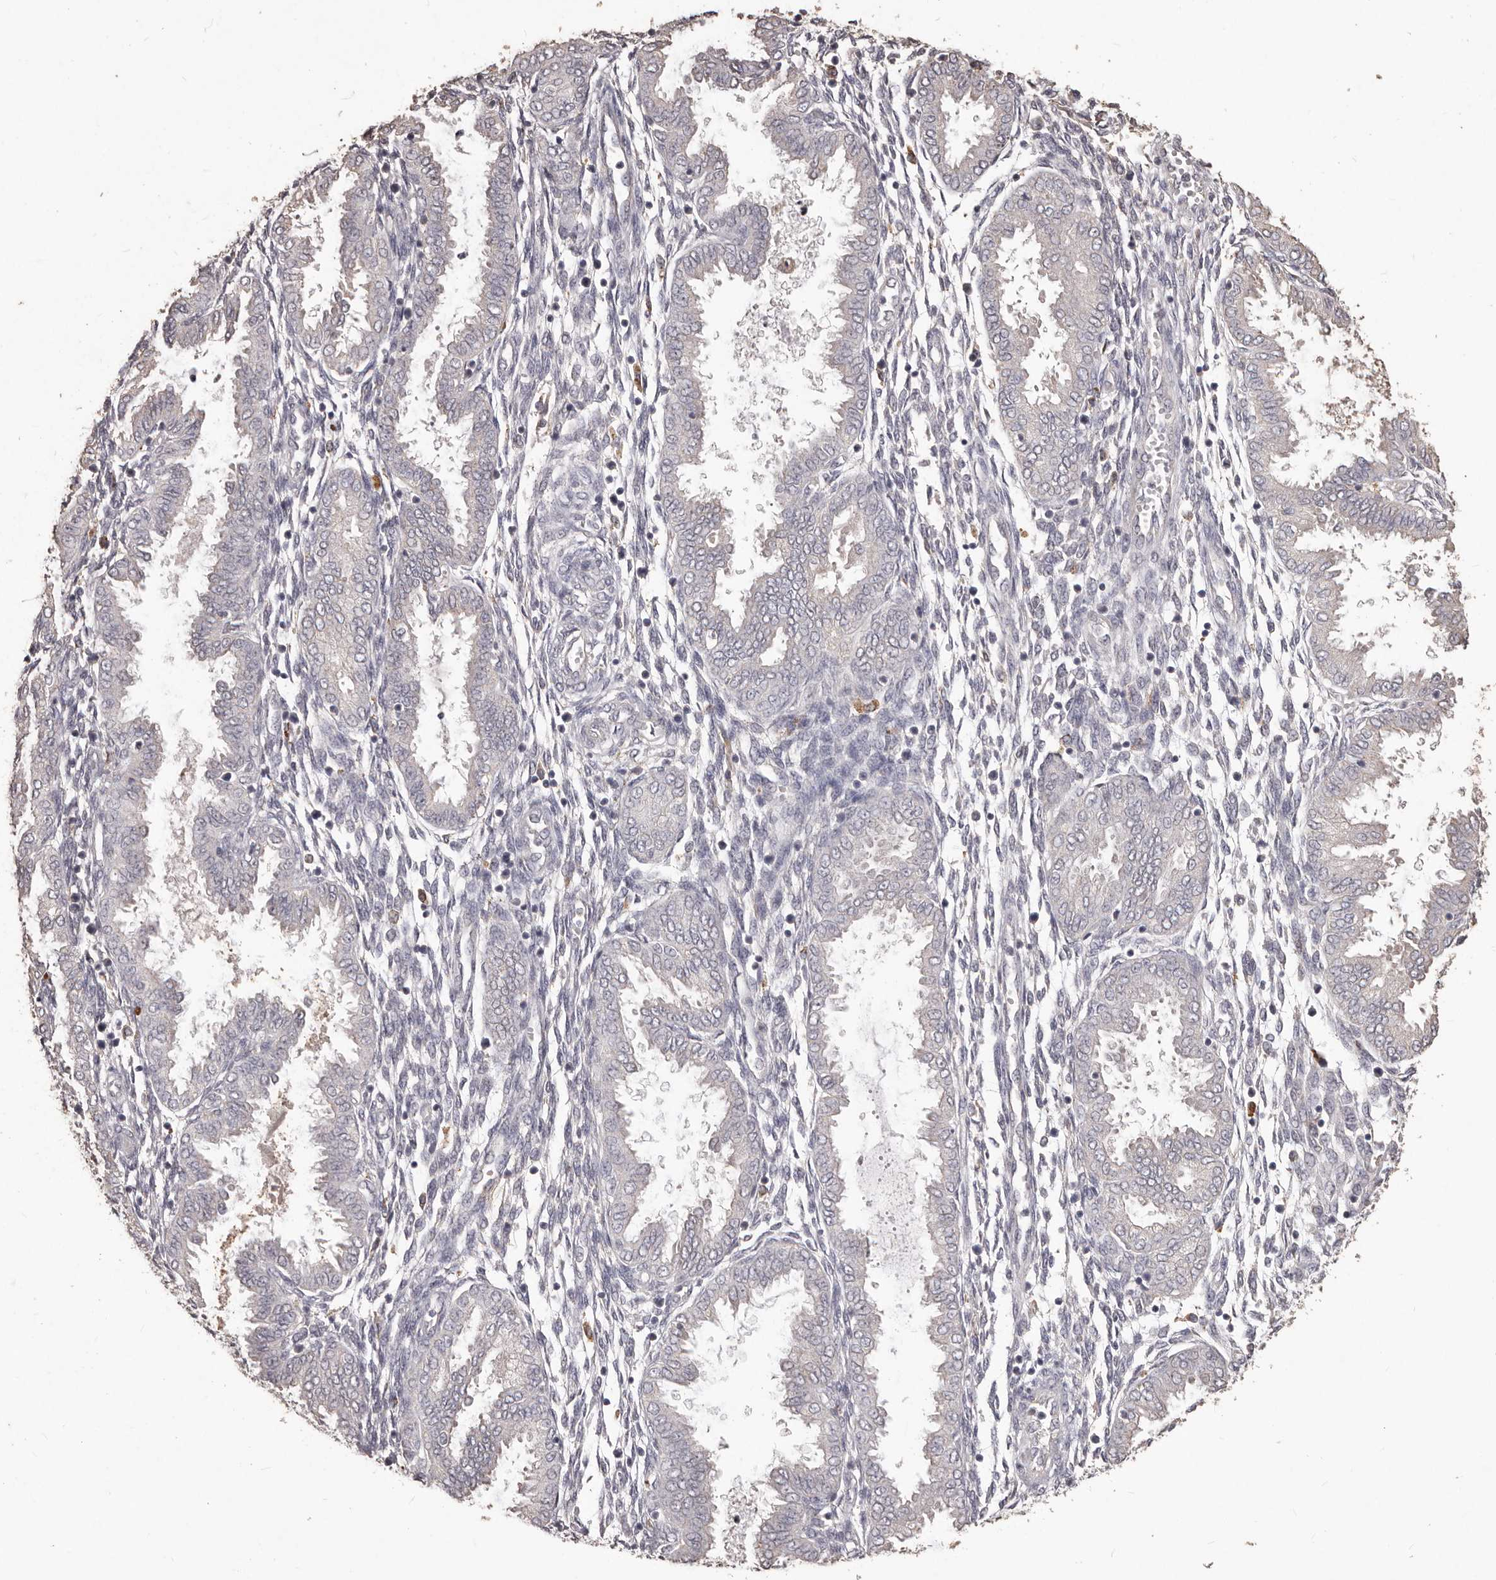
{"staining": {"intensity": "negative", "quantity": "none", "location": "none"}, "tissue": "endometrium", "cell_type": "Cells in endometrial stroma", "image_type": "normal", "snomed": [{"axis": "morphology", "description": "Normal tissue, NOS"}, {"axis": "topography", "description": "Endometrium"}], "caption": "The immunohistochemistry (IHC) histopathology image has no significant expression in cells in endometrial stroma of endometrium. Nuclei are stained in blue.", "gene": "PRSS27", "patient": {"sex": "female", "age": 33}}